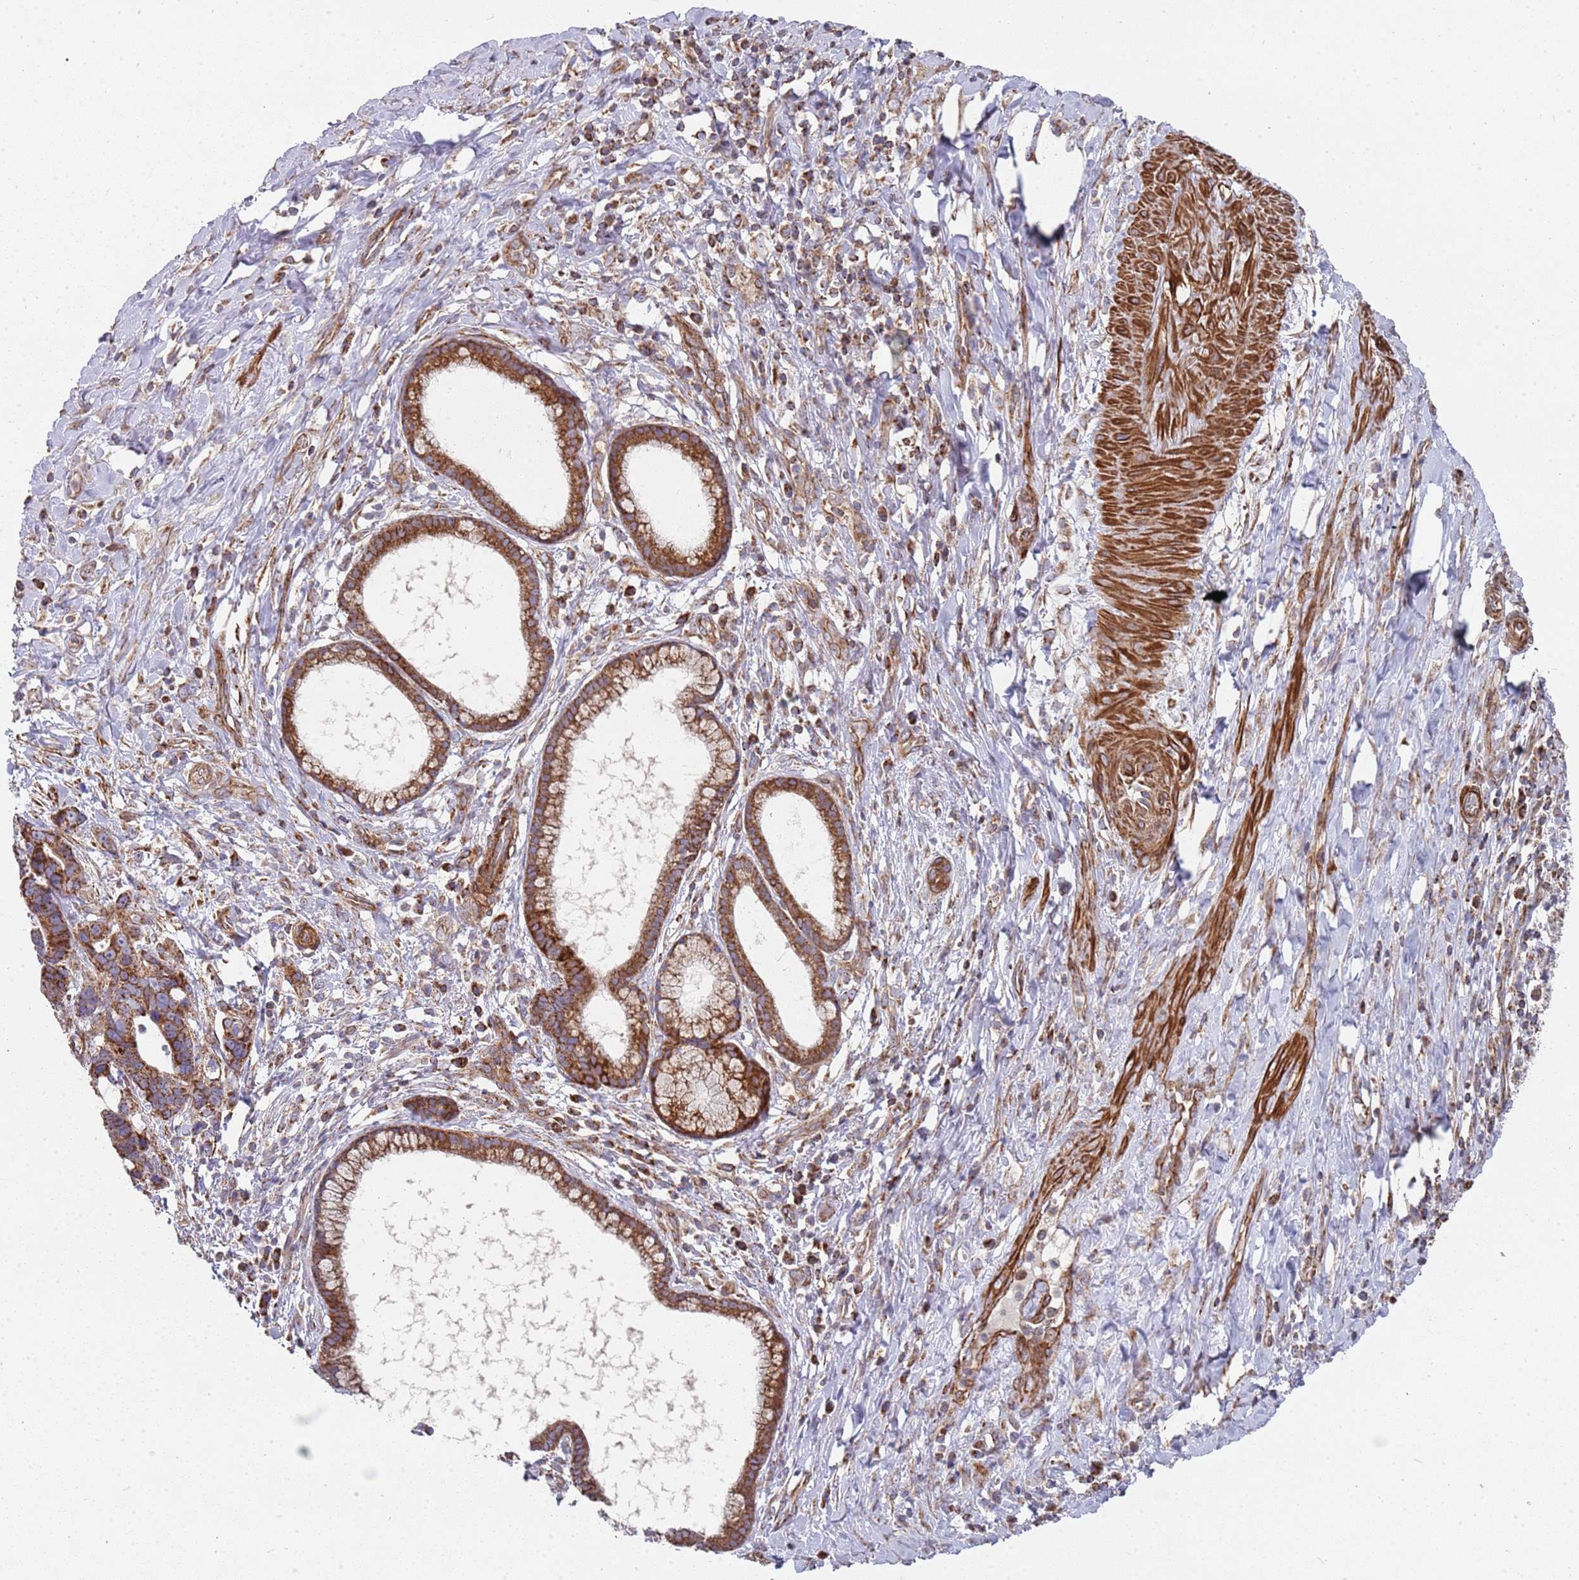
{"staining": {"intensity": "strong", "quantity": ">75%", "location": "cytoplasmic/membranous"}, "tissue": "pancreatic cancer", "cell_type": "Tumor cells", "image_type": "cancer", "snomed": [{"axis": "morphology", "description": "Adenocarcinoma, NOS"}, {"axis": "topography", "description": "Pancreas"}], "caption": "Brown immunohistochemical staining in pancreatic cancer (adenocarcinoma) exhibits strong cytoplasmic/membranous staining in approximately >75% of tumor cells.", "gene": "WDFY3", "patient": {"sex": "female", "age": 83}}